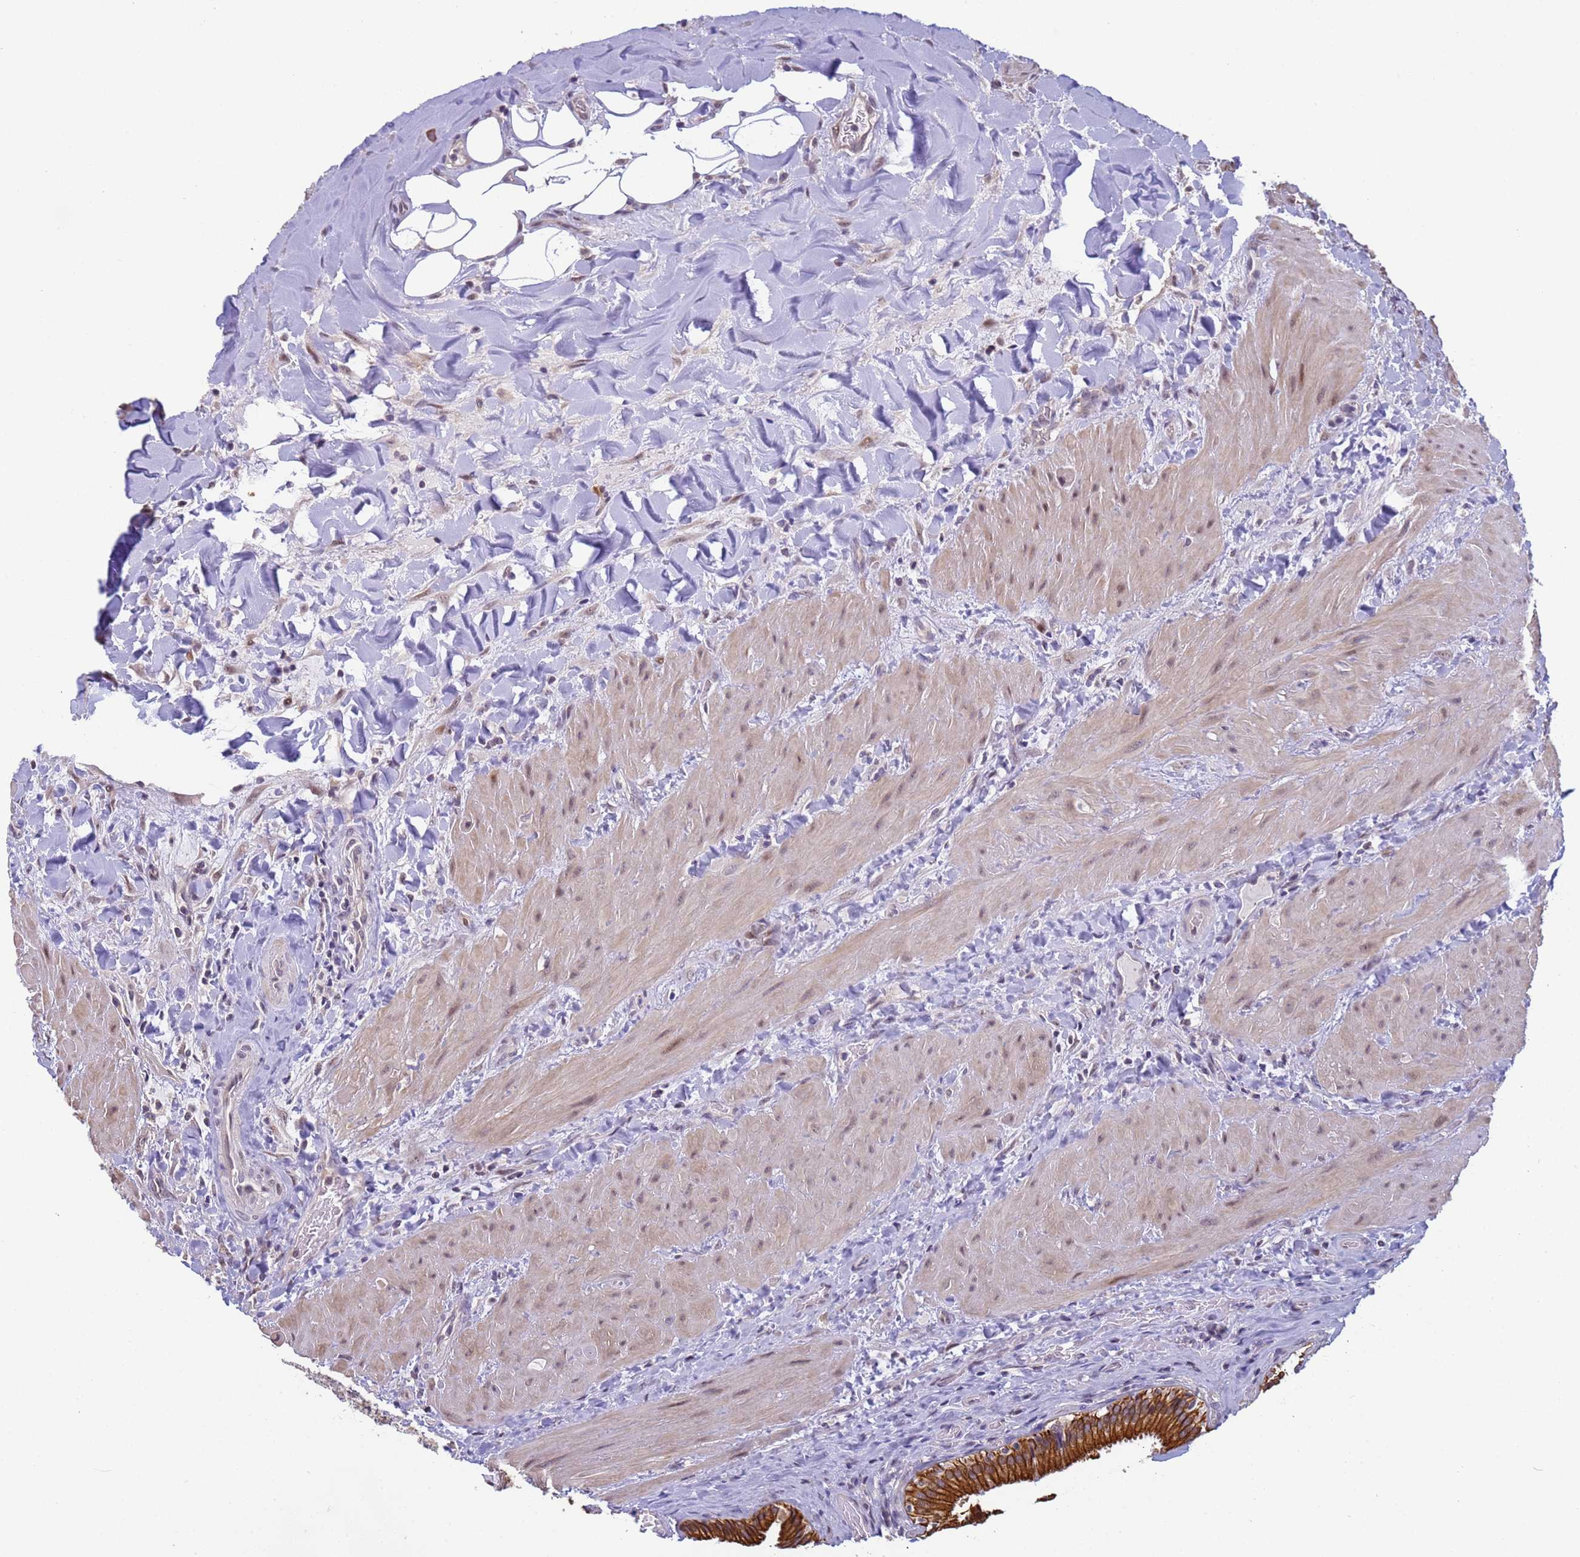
{"staining": {"intensity": "strong", "quantity": ">75%", "location": "cytoplasmic/membranous"}, "tissue": "gallbladder", "cell_type": "Glandular cells", "image_type": "normal", "snomed": [{"axis": "morphology", "description": "Normal tissue, NOS"}, {"axis": "topography", "description": "Gallbladder"}], "caption": "Immunohistochemical staining of benign human gallbladder exhibits >75% levels of strong cytoplasmic/membranous protein expression in about >75% of glandular cells.", "gene": "VWA3A", "patient": {"sex": "male", "age": 24}}